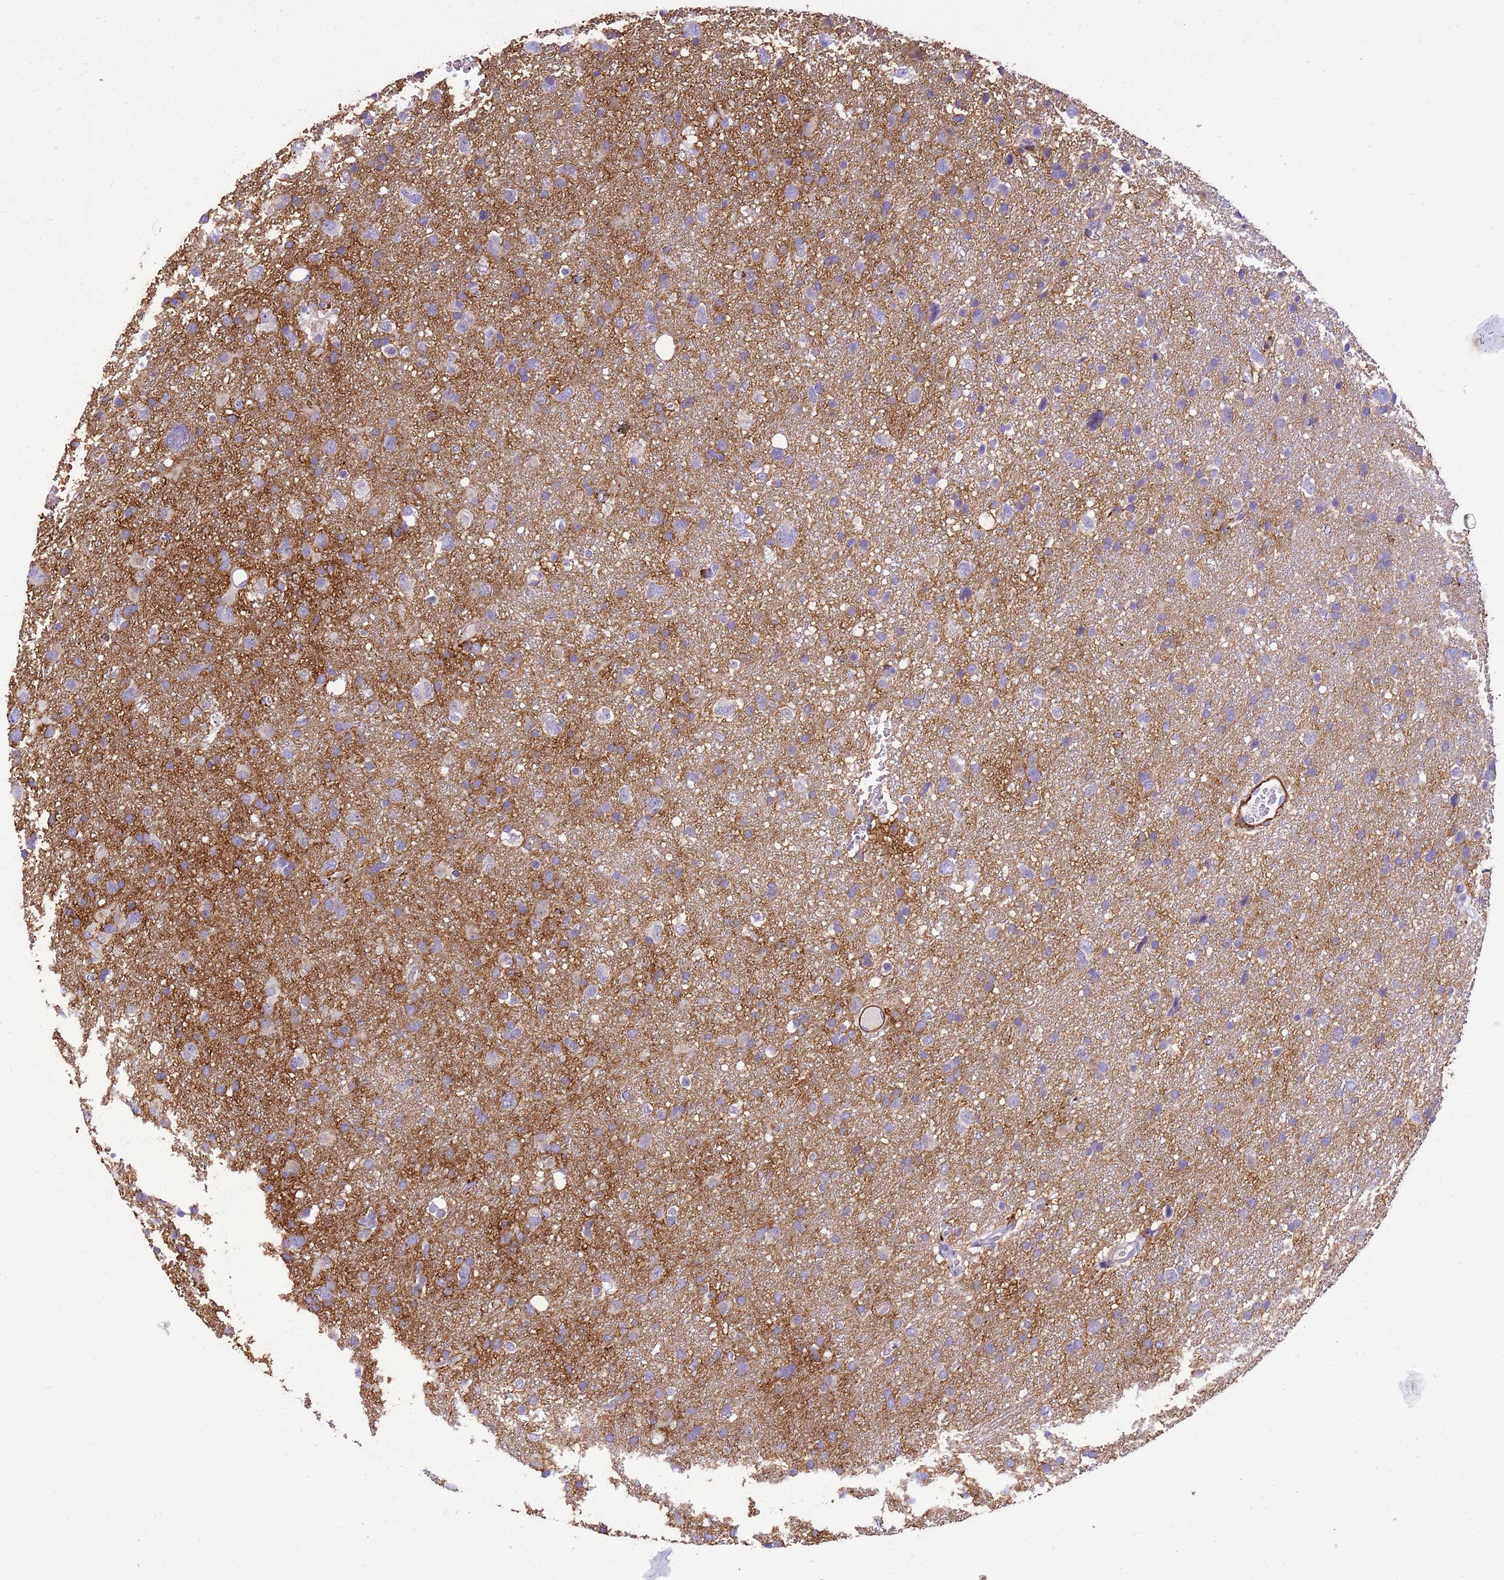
{"staining": {"intensity": "negative", "quantity": "none", "location": "none"}, "tissue": "glioma", "cell_type": "Tumor cells", "image_type": "cancer", "snomed": [{"axis": "morphology", "description": "Glioma, malignant, High grade"}, {"axis": "topography", "description": "Brain"}], "caption": "Tumor cells show no significant positivity in malignant glioma (high-grade).", "gene": "P2RX7", "patient": {"sex": "male", "age": 61}}